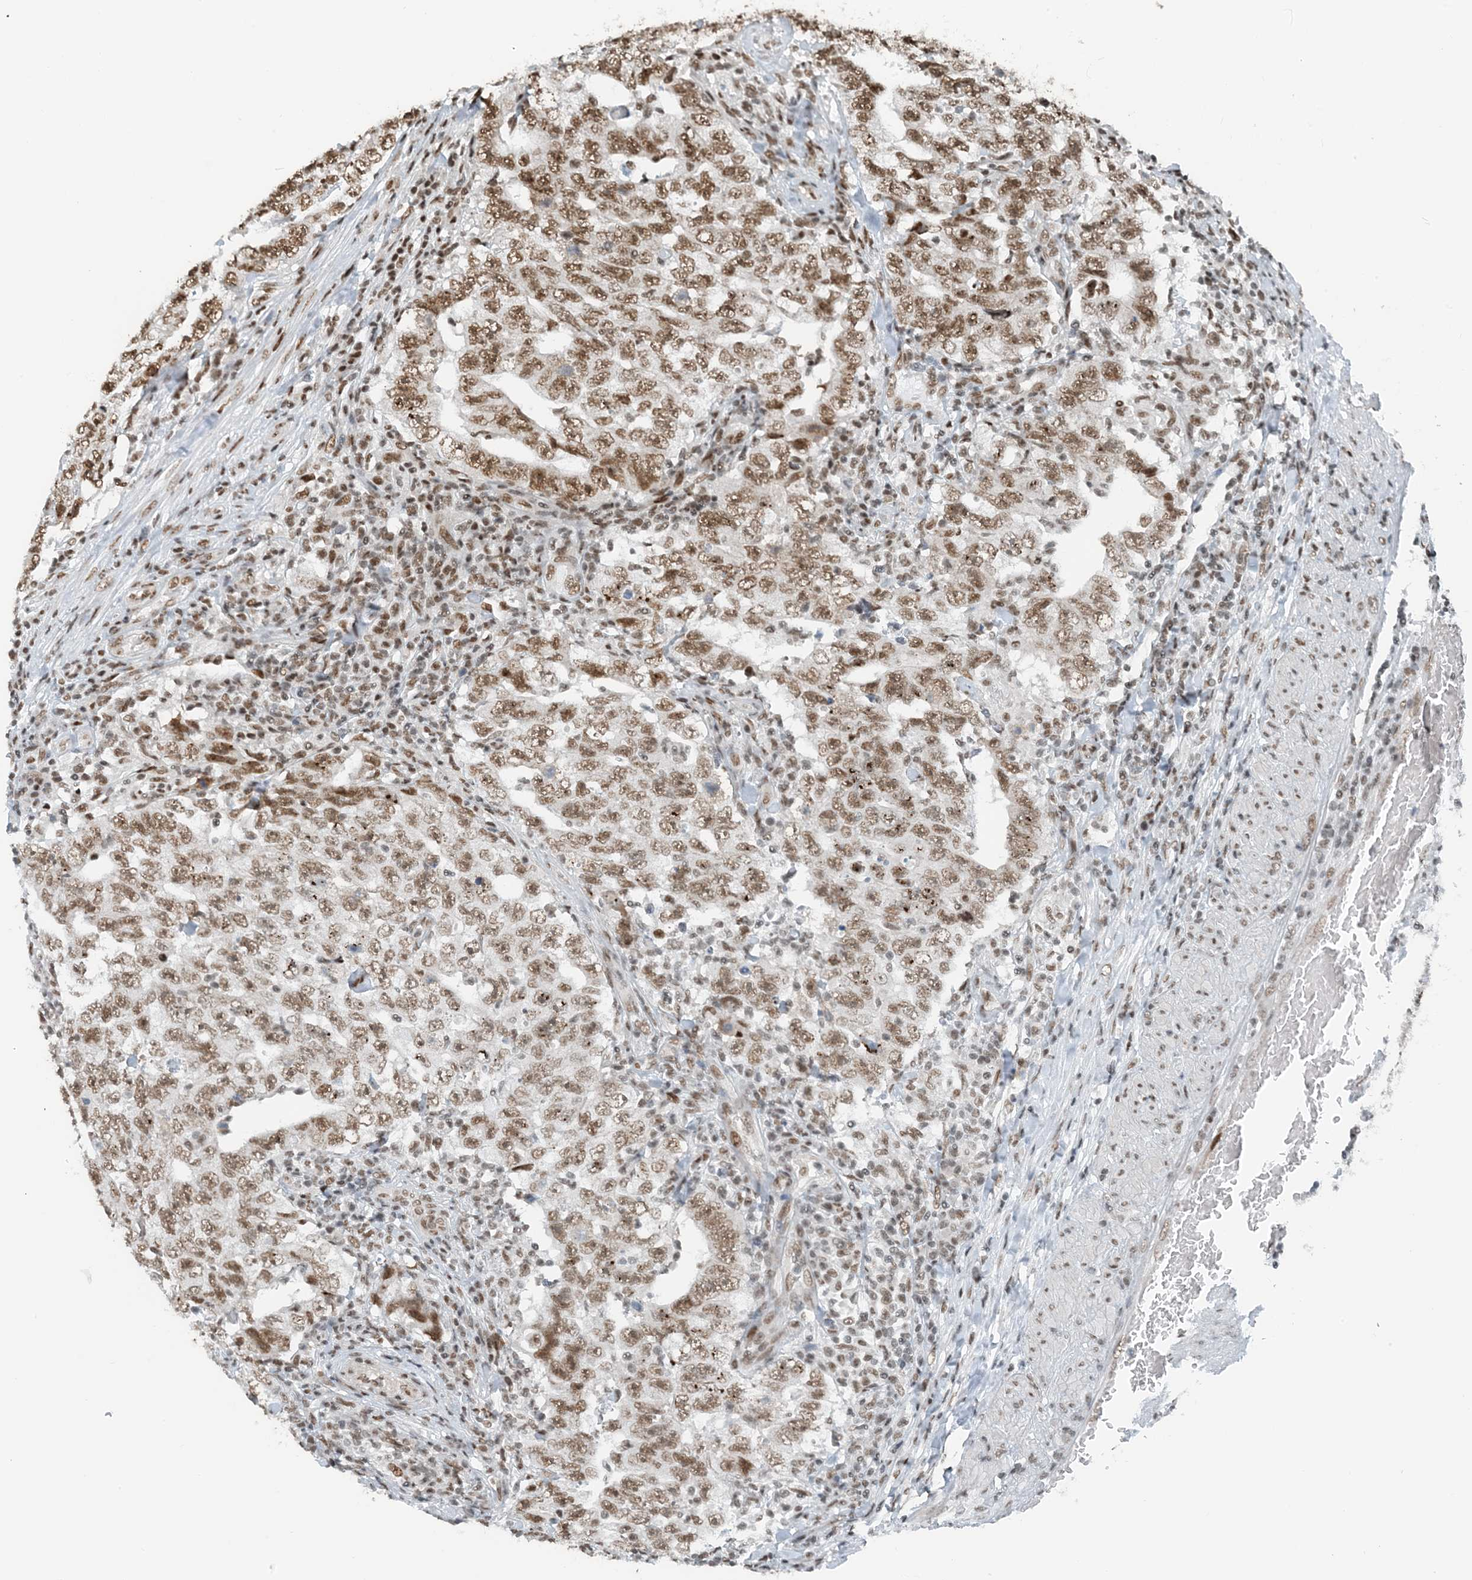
{"staining": {"intensity": "moderate", "quantity": ">75%", "location": "nuclear"}, "tissue": "testis cancer", "cell_type": "Tumor cells", "image_type": "cancer", "snomed": [{"axis": "morphology", "description": "Carcinoma, Embryonal, NOS"}, {"axis": "topography", "description": "Testis"}], "caption": "Moderate nuclear protein staining is seen in approximately >75% of tumor cells in testis cancer. (DAB IHC with brightfield microscopy, high magnification).", "gene": "ZNF500", "patient": {"sex": "male", "age": 26}}